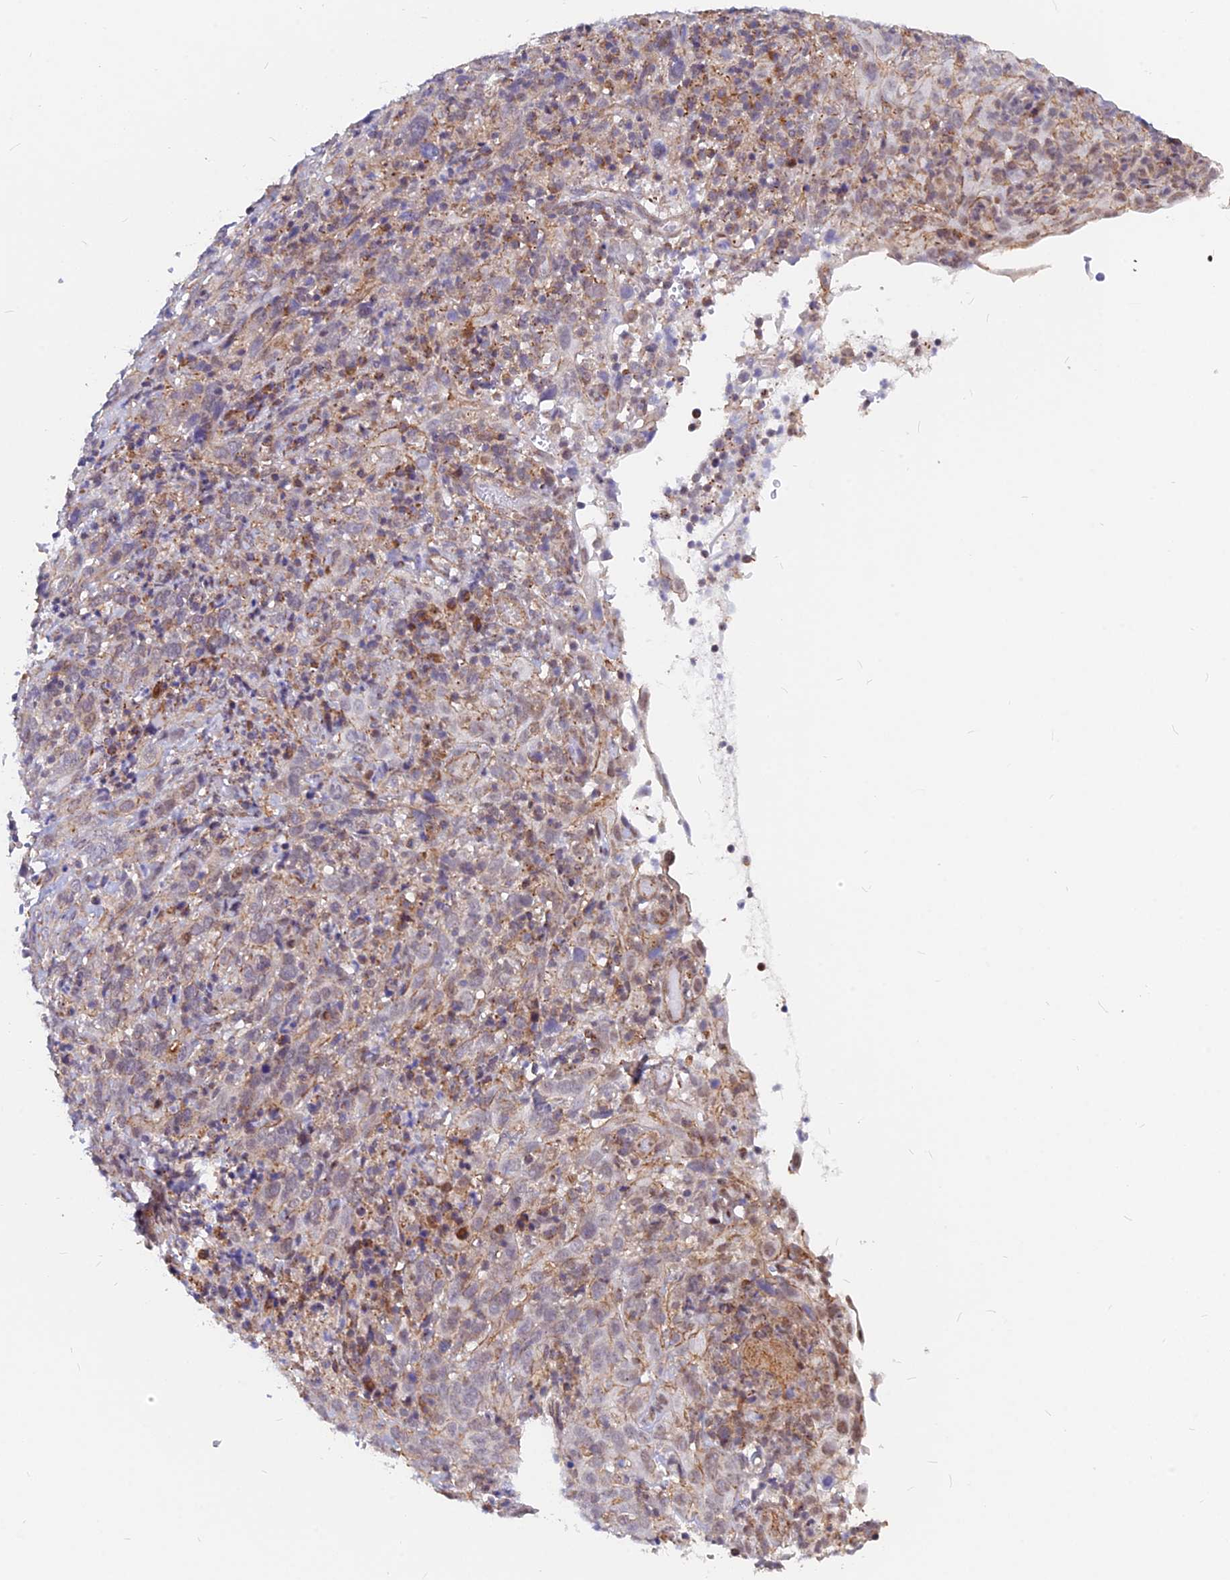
{"staining": {"intensity": "moderate", "quantity": "<25%", "location": "nuclear"}, "tissue": "cervical cancer", "cell_type": "Tumor cells", "image_type": "cancer", "snomed": [{"axis": "morphology", "description": "Squamous cell carcinoma, NOS"}, {"axis": "topography", "description": "Cervix"}], "caption": "Immunohistochemical staining of squamous cell carcinoma (cervical) demonstrates moderate nuclear protein positivity in about <25% of tumor cells.", "gene": "VSTM2L", "patient": {"sex": "female", "age": 46}}